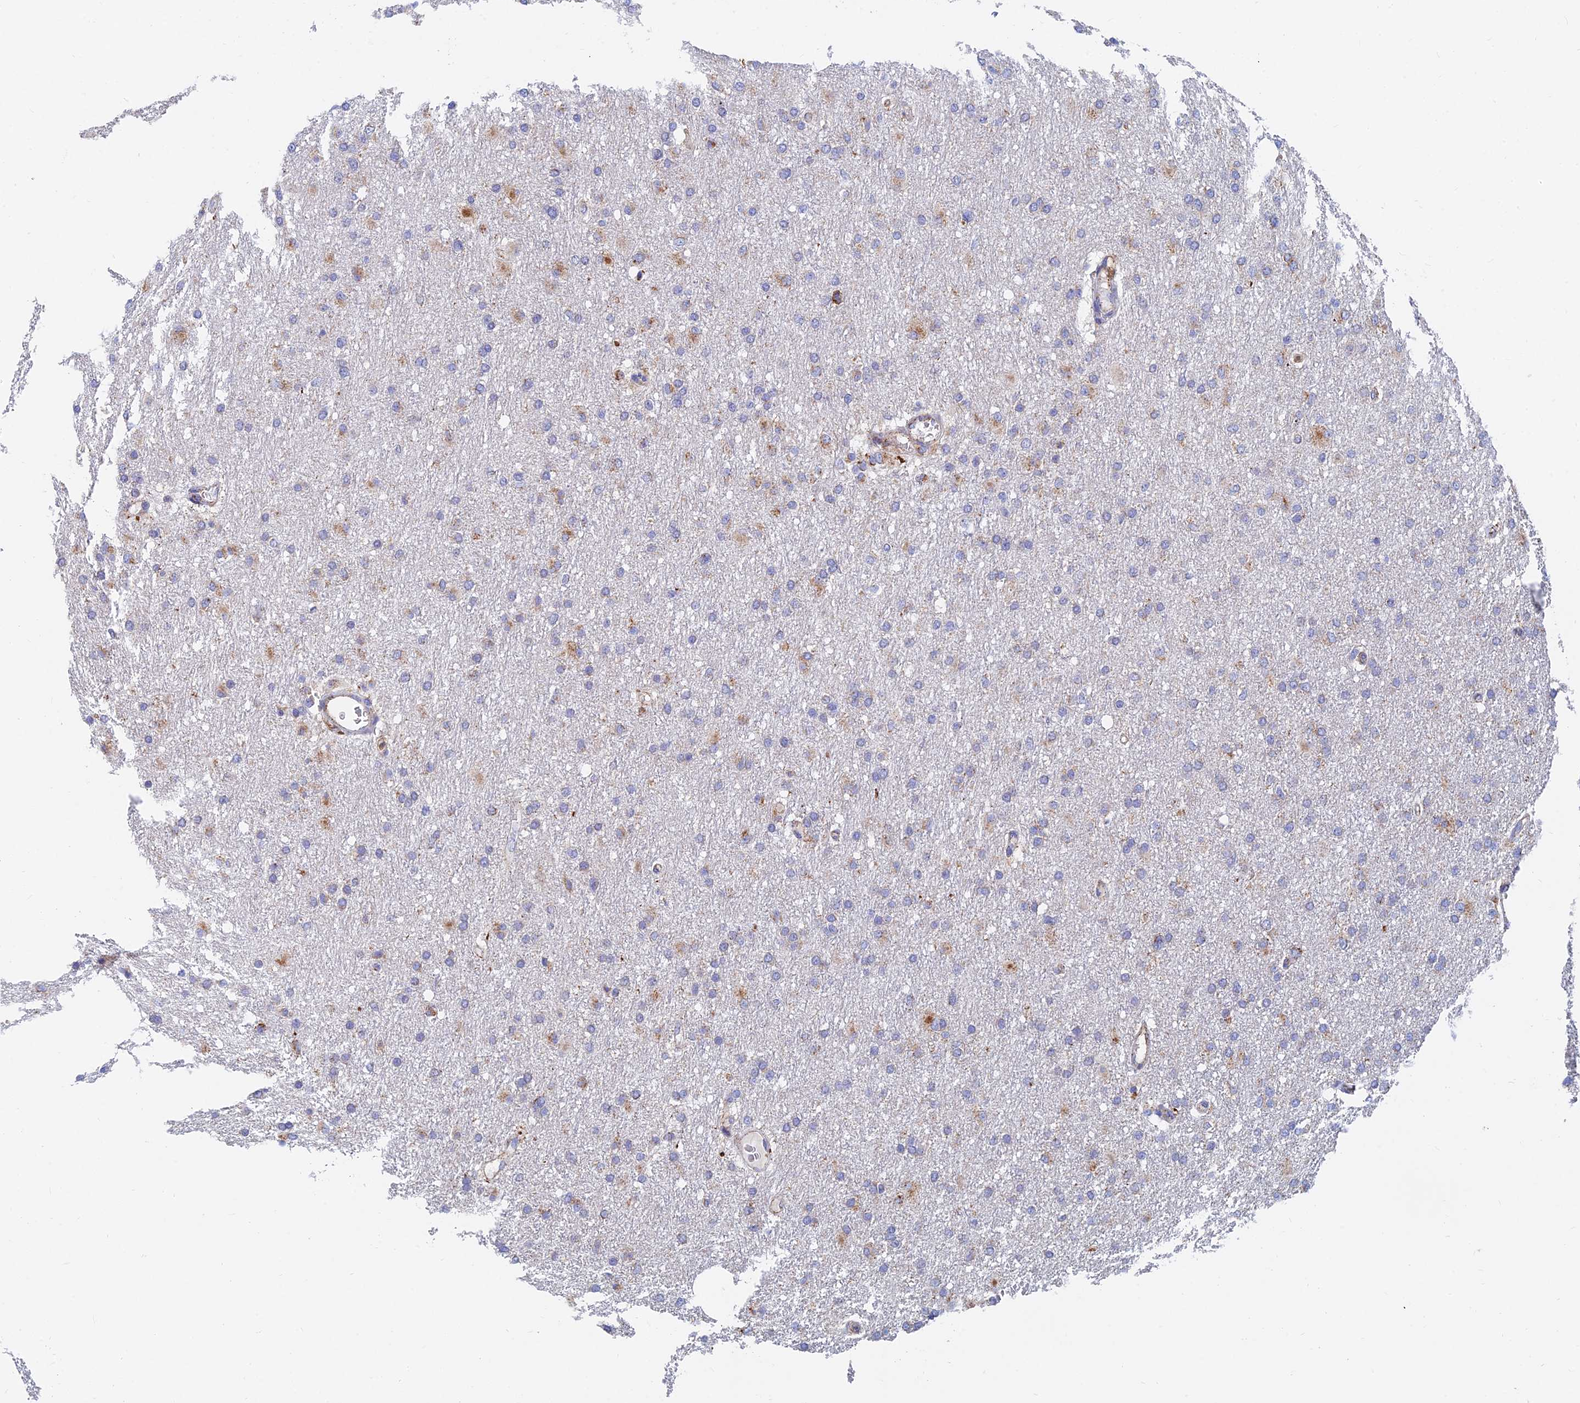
{"staining": {"intensity": "moderate", "quantity": "<25%", "location": "cytoplasmic/membranous"}, "tissue": "glioma", "cell_type": "Tumor cells", "image_type": "cancer", "snomed": [{"axis": "morphology", "description": "Glioma, malignant, High grade"}, {"axis": "topography", "description": "Cerebral cortex"}], "caption": "Immunohistochemistry (IHC) of glioma displays low levels of moderate cytoplasmic/membranous expression in about <25% of tumor cells.", "gene": "SPNS1", "patient": {"sex": "female", "age": 36}}